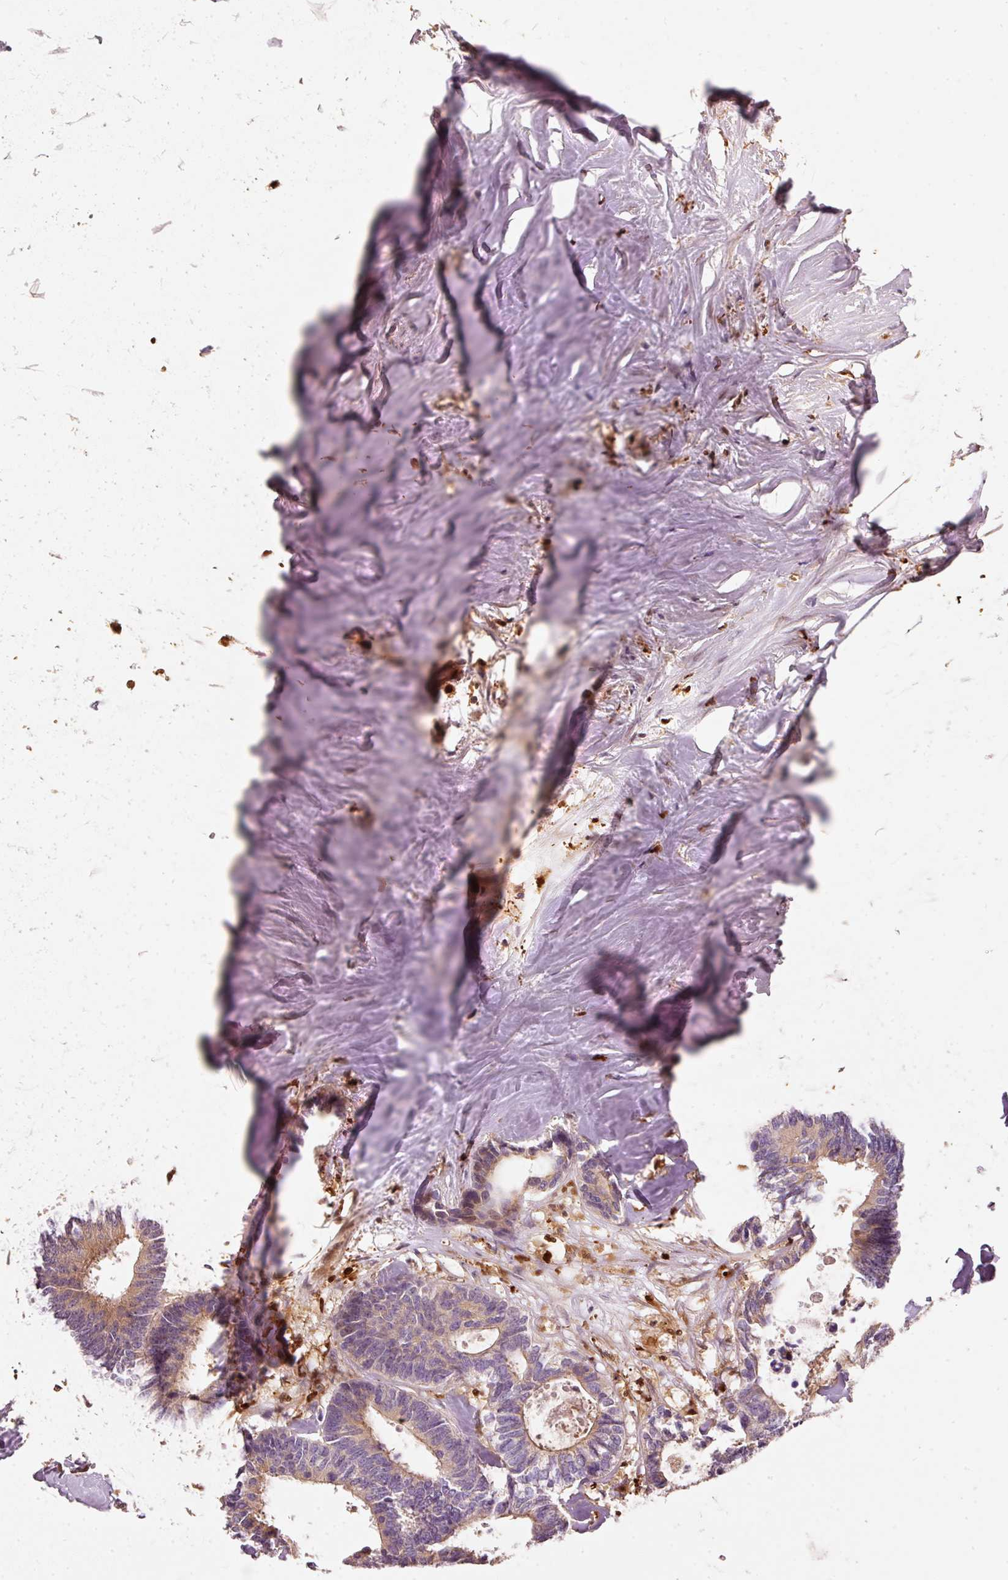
{"staining": {"intensity": "weak", "quantity": "25%-75%", "location": "cytoplasmic/membranous"}, "tissue": "colorectal cancer", "cell_type": "Tumor cells", "image_type": "cancer", "snomed": [{"axis": "morphology", "description": "Adenocarcinoma, NOS"}, {"axis": "topography", "description": "Colon"}, {"axis": "topography", "description": "Rectum"}], "caption": "Weak cytoplasmic/membranous expression for a protein is appreciated in about 25%-75% of tumor cells of adenocarcinoma (colorectal) using immunohistochemistry (IHC).", "gene": "IQGAP2", "patient": {"sex": "male", "age": 57}}